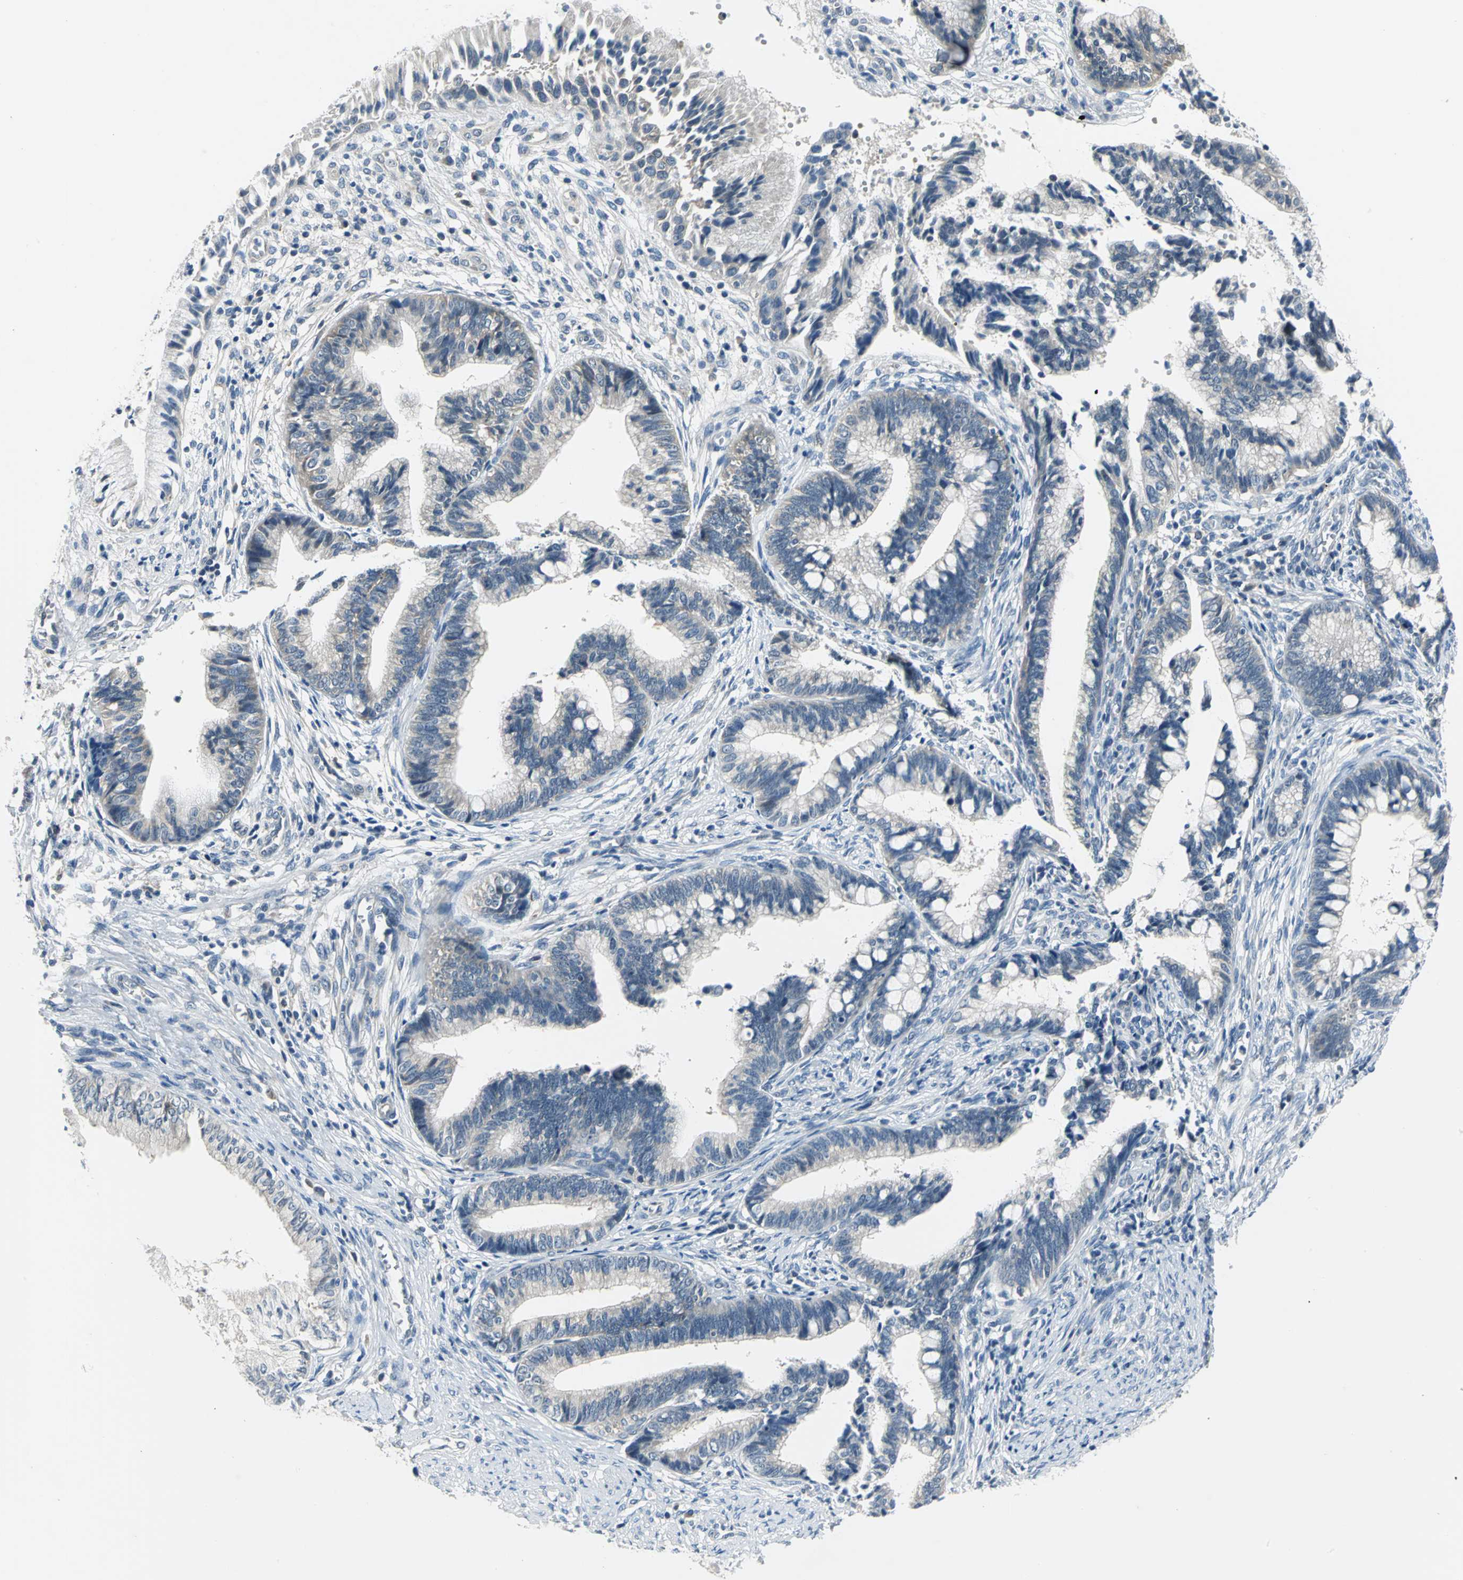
{"staining": {"intensity": "weak", "quantity": "25%-75%", "location": "cytoplasmic/membranous"}, "tissue": "cervical cancer", "cell_type": "Tumor cells", "image_type": "cancer", "snomed": [{"axis": "morphology", "description": "Adenocarcinoma, NOS"}, {"axis": "topography", "description": "Cervix"}], "caption": "The image demonstrates a brown stain indicating the presence of a protein in the cytoplasmic/membranous of tumor cells in cervical cancer (adenocarcinoma). (DAB IHC with brightfield microscopy, high magnification).", "gene": "ZNF415", "patient": {"sex": "female", "age": 36}}